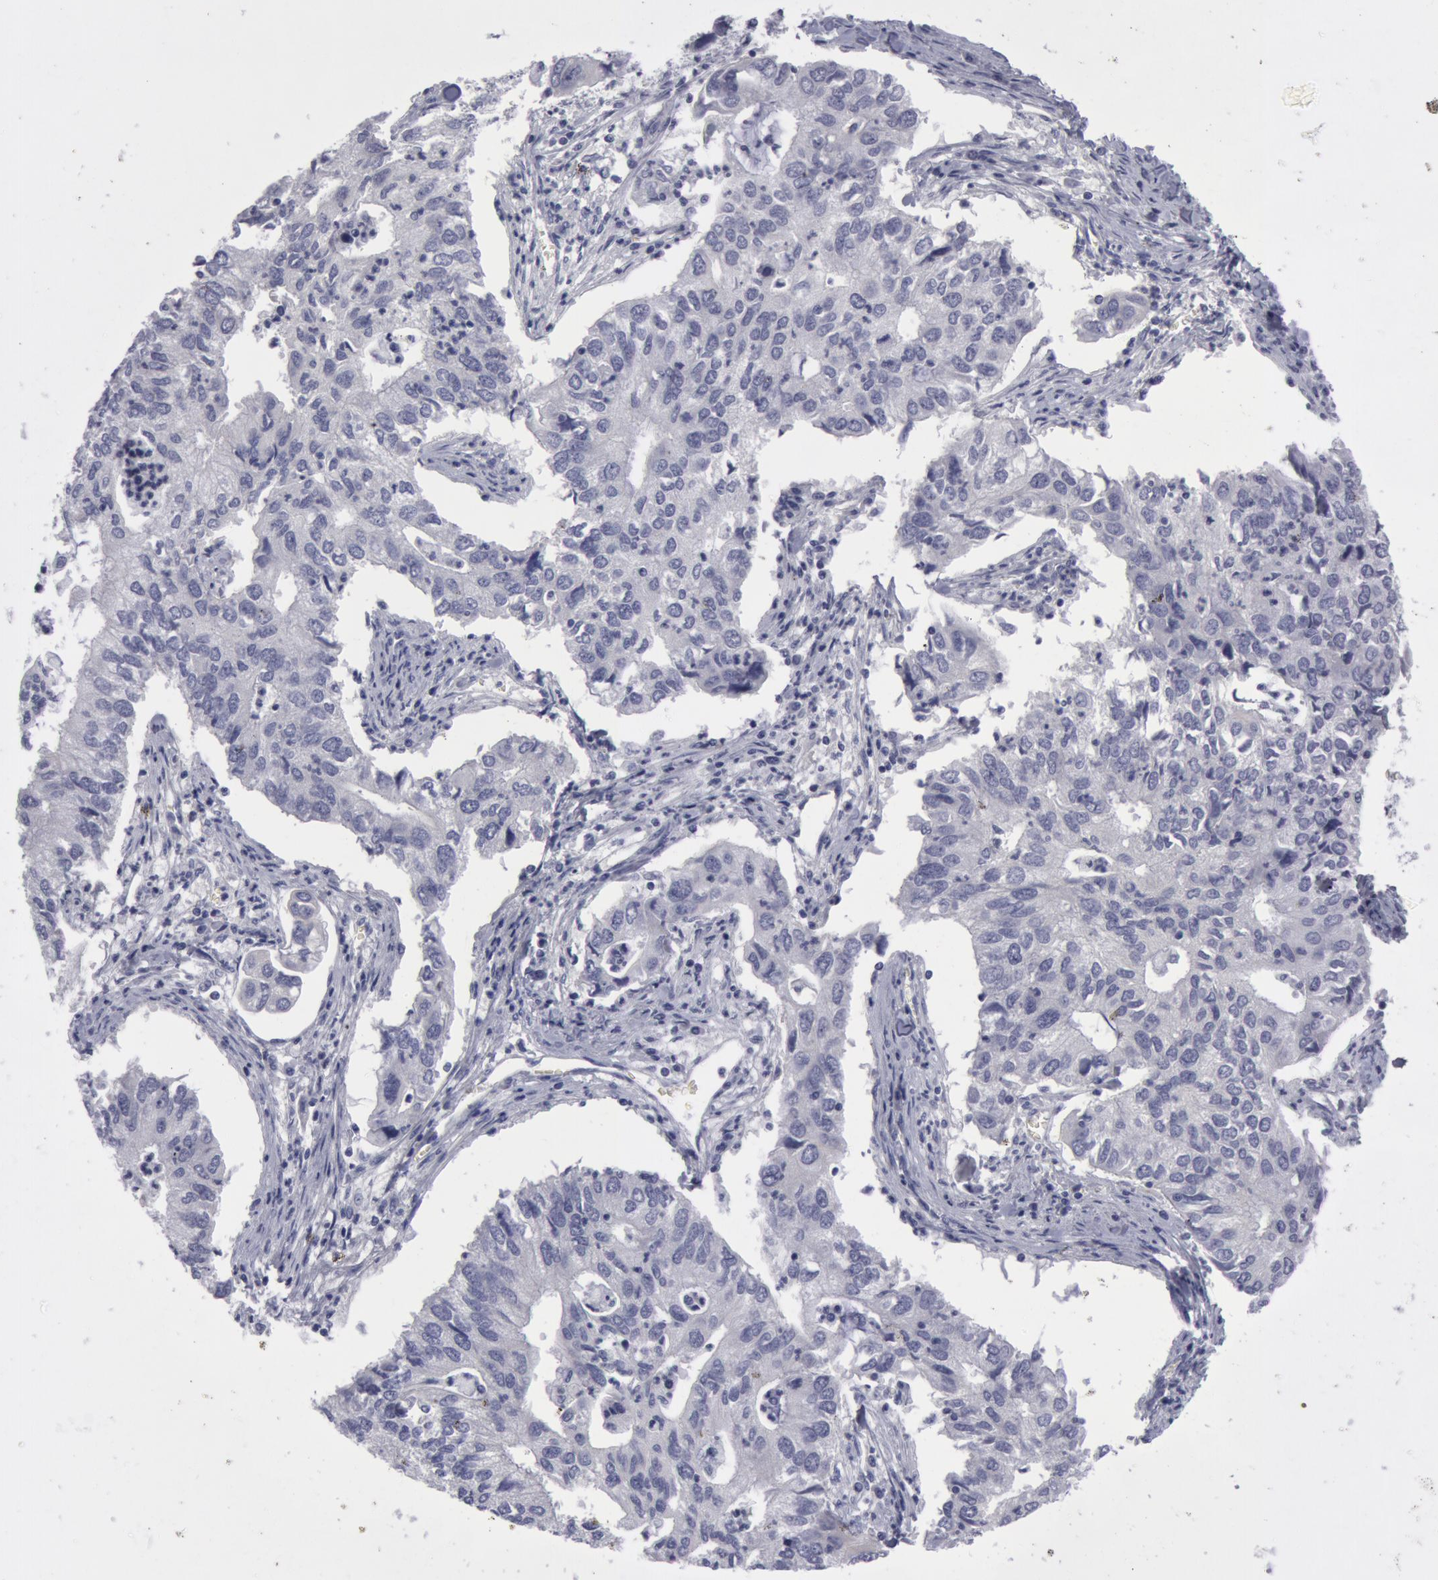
{"staining": {"intensity": "negative", "quantity": "none", "location": "none"}, "tissue": "lung cancer", "cell_type": "Tumor cells", "image_type": "cancer", "snomed": [{"axis": "morphology", "description": "Adenocarcinoma, NOS"}, {"axis": "topography", "description": "Lung"}], "caption": "There is no significant expression in tumor cells of lung adenocarcinoma. (DAB (3,3'-diaminobenzidine) immunohistochemistry (IHC) visualized using brightfield microscopy, high magnification).", "gene": "SMC1B", "patient": {"sex": "male", "age": 48}}